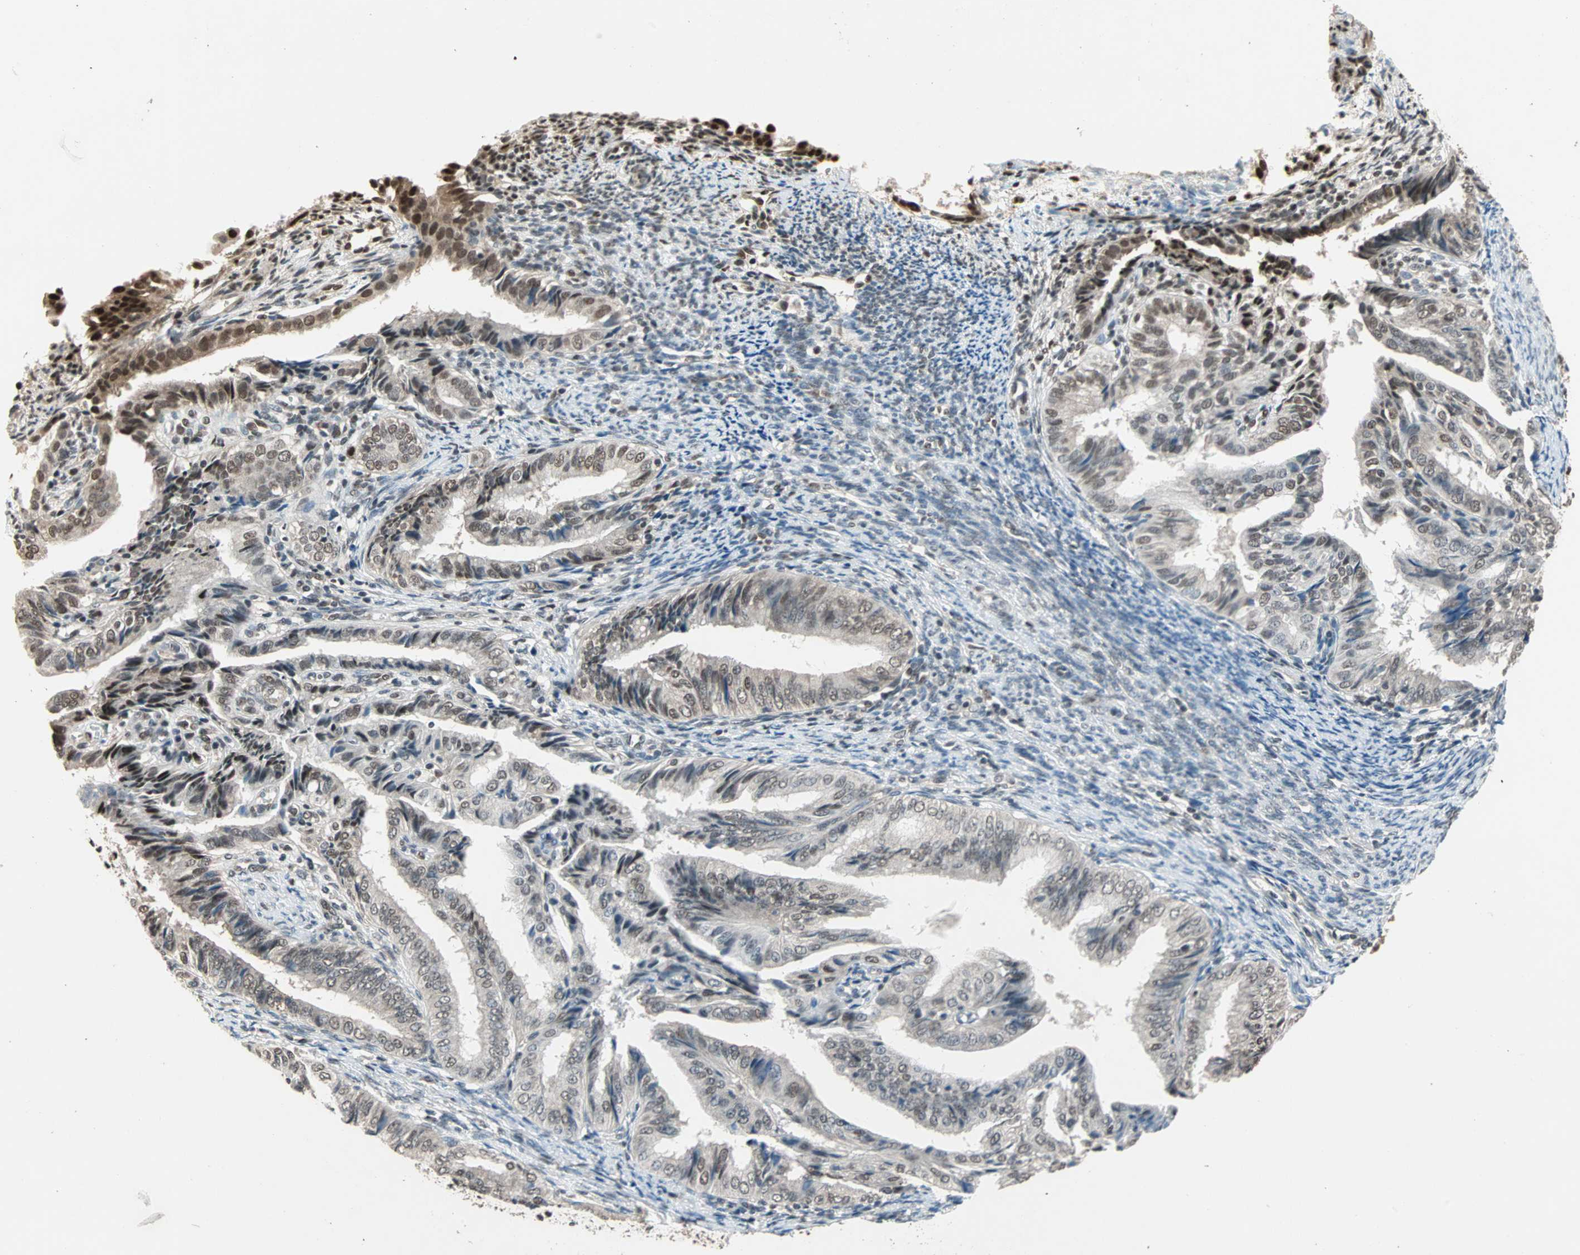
{"staining": {"intensity": "moderate", "quantity": "25%-75%", "location": "nuclear"}, "tissue": "endometrial cancer", "cell_type": "Tumor cells", "image_type": "cancer", "snomed": [{"axis": "morphology", "description": "Adenocarcinoma, NOS"}, {"axis": "topography", "description": "Endometrium"}], "caption": "Endometrial cancer tissue demonstrates moderate nuclear staining in about 25%-75% of tumor cells, visualized by immunohistochemistry. (Brightfield microscopy of DAB IHC at high magnification).", "gene": "DAZAP1", "patient": {"sex": "female", "age": 58}}